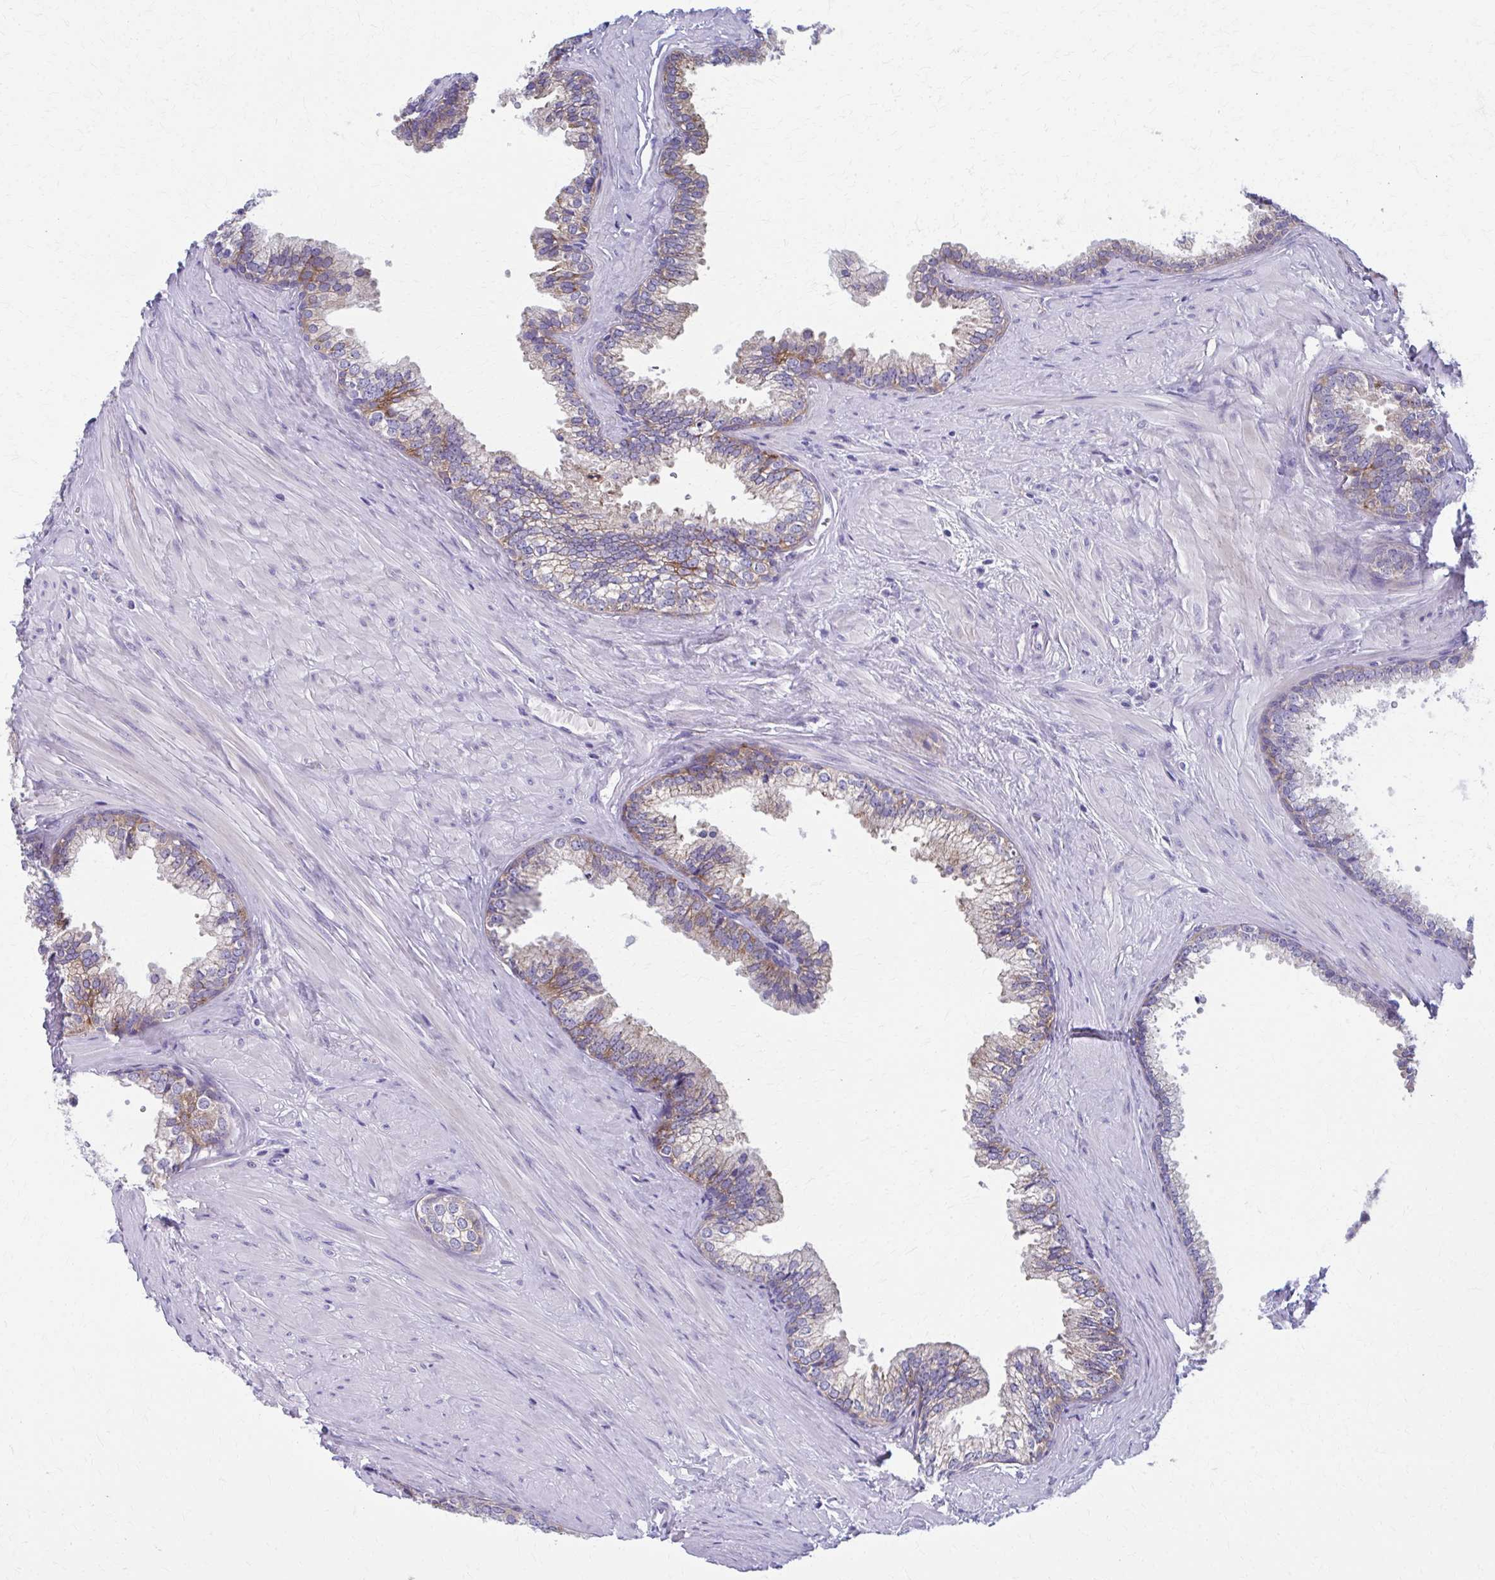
{"staining": {"intensity": "moderate", "quantity": "25%-75%", "location": "cytoplasmic/membranous"}, "tissue": "prostate", "cell_type": "Glandular cells", "image_type": "normal", "snomed": [{"axis": "morphology", "description": "Normal tissue, NOS"}, {"axis": "topography", "description": "Prostate"}, {"axis": "topography", "description": "Peripheral nerve tissue"}], "caption": "The immunohistochemical stain shows moderate cytoplasmic/membranous positivity in glandular cells of benign prostate.", "gene": "SPATS2L", "patient": {"sex": "male", "age": 55}}